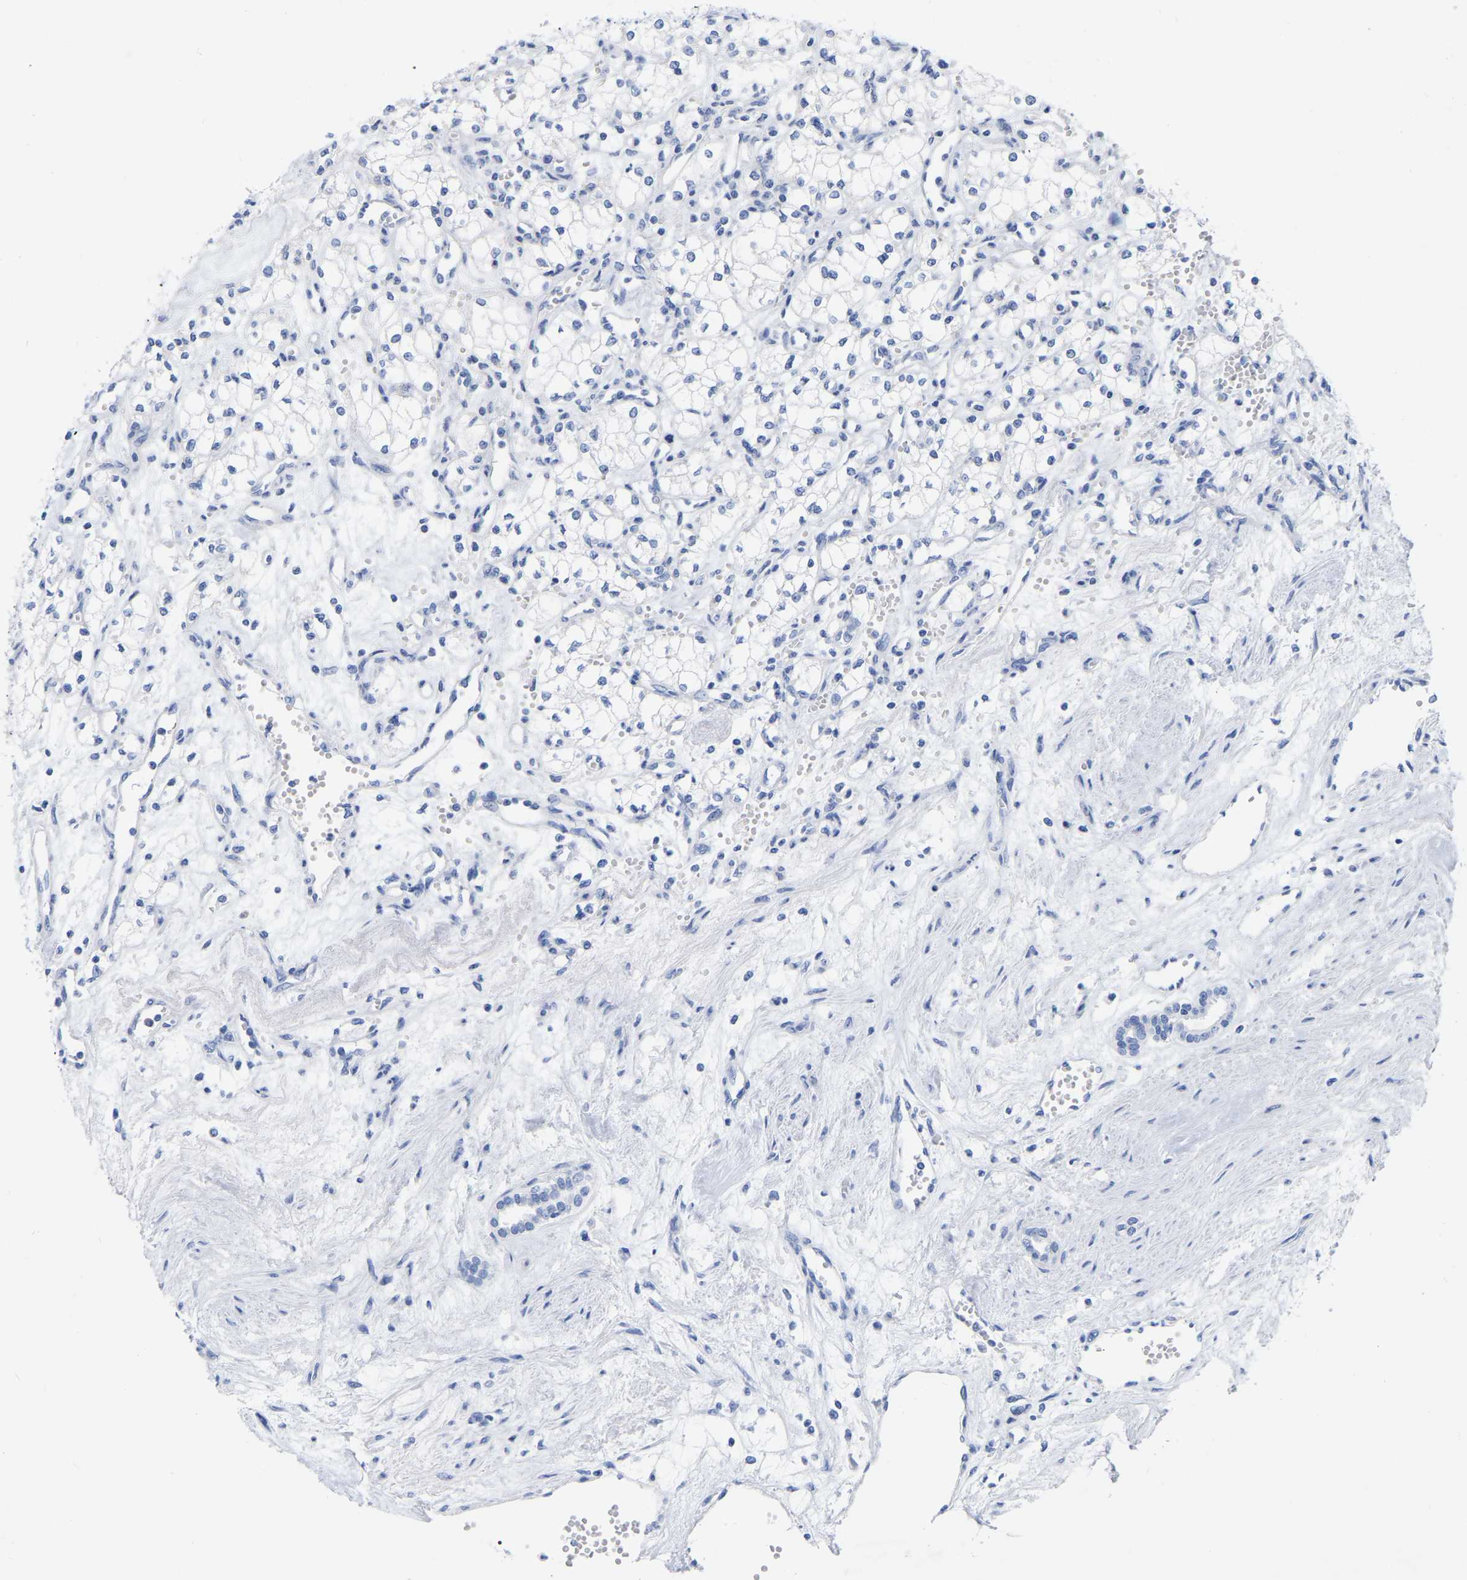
{"staining": {"intensity": "negative", "quantity": "none", "location": "none"}, "tissue": "renal cancer", "cell_type": "Tumor cells", "image_type": "cancer", "snomed": [{"axis": "morphology", "description": "Adenocarcinoma, NOS"}, {"axis": "topography", "description": "Kidney"}], "caption": "The immunohistochemistry micrograph has no significant staining in tumor cells of renal adenocarcinoma tissue.", "gene": "ZNF629", "patient": {"sex": "male", "age": 59}}